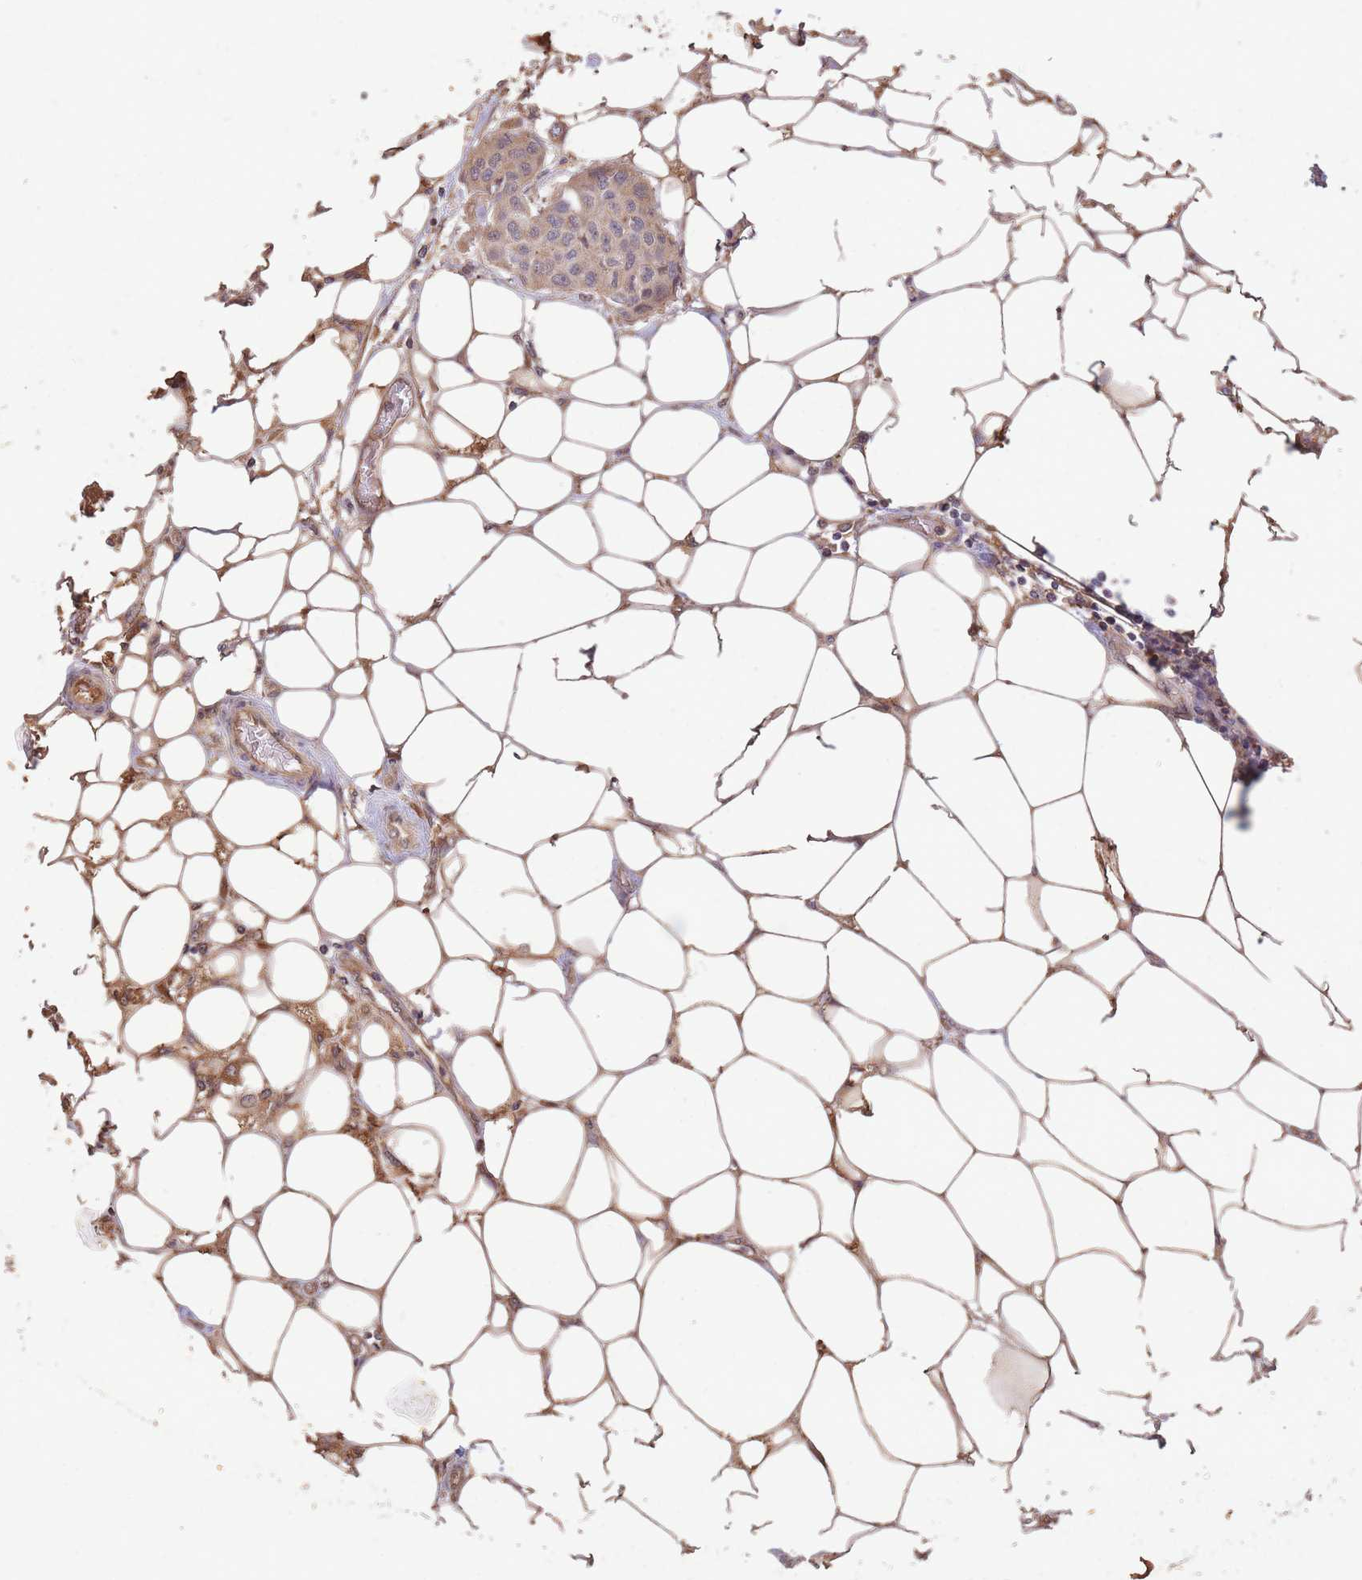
{"staining": {"intensity": "weak", "quantity": ">75%", "location": "cytoplasmic/membranous"}, "tissue": "breast cancer", "cell_type": "Tumor cells", "image_type": "cancer", "snomed": [{"axis": "morphology", "description": "Duct carcinoma"}, {"axis": "topography", "description": "Breast"}, {"axis": "topography", "description": "Lymph node"}], "caption": "High-magnification brightfield microscopy of breast cancer (infiltrating ductal carcinoma) stained with DAB (3,3'-diaminobenzidine) (brown) and counterstained with hematoxylin (blue). tumor cells exhibit weak cytoplasmic/membranous staining is identified in about>75% of cells.", "gene": "RGS14", "patient": {"sex": "female", "age": 80}}